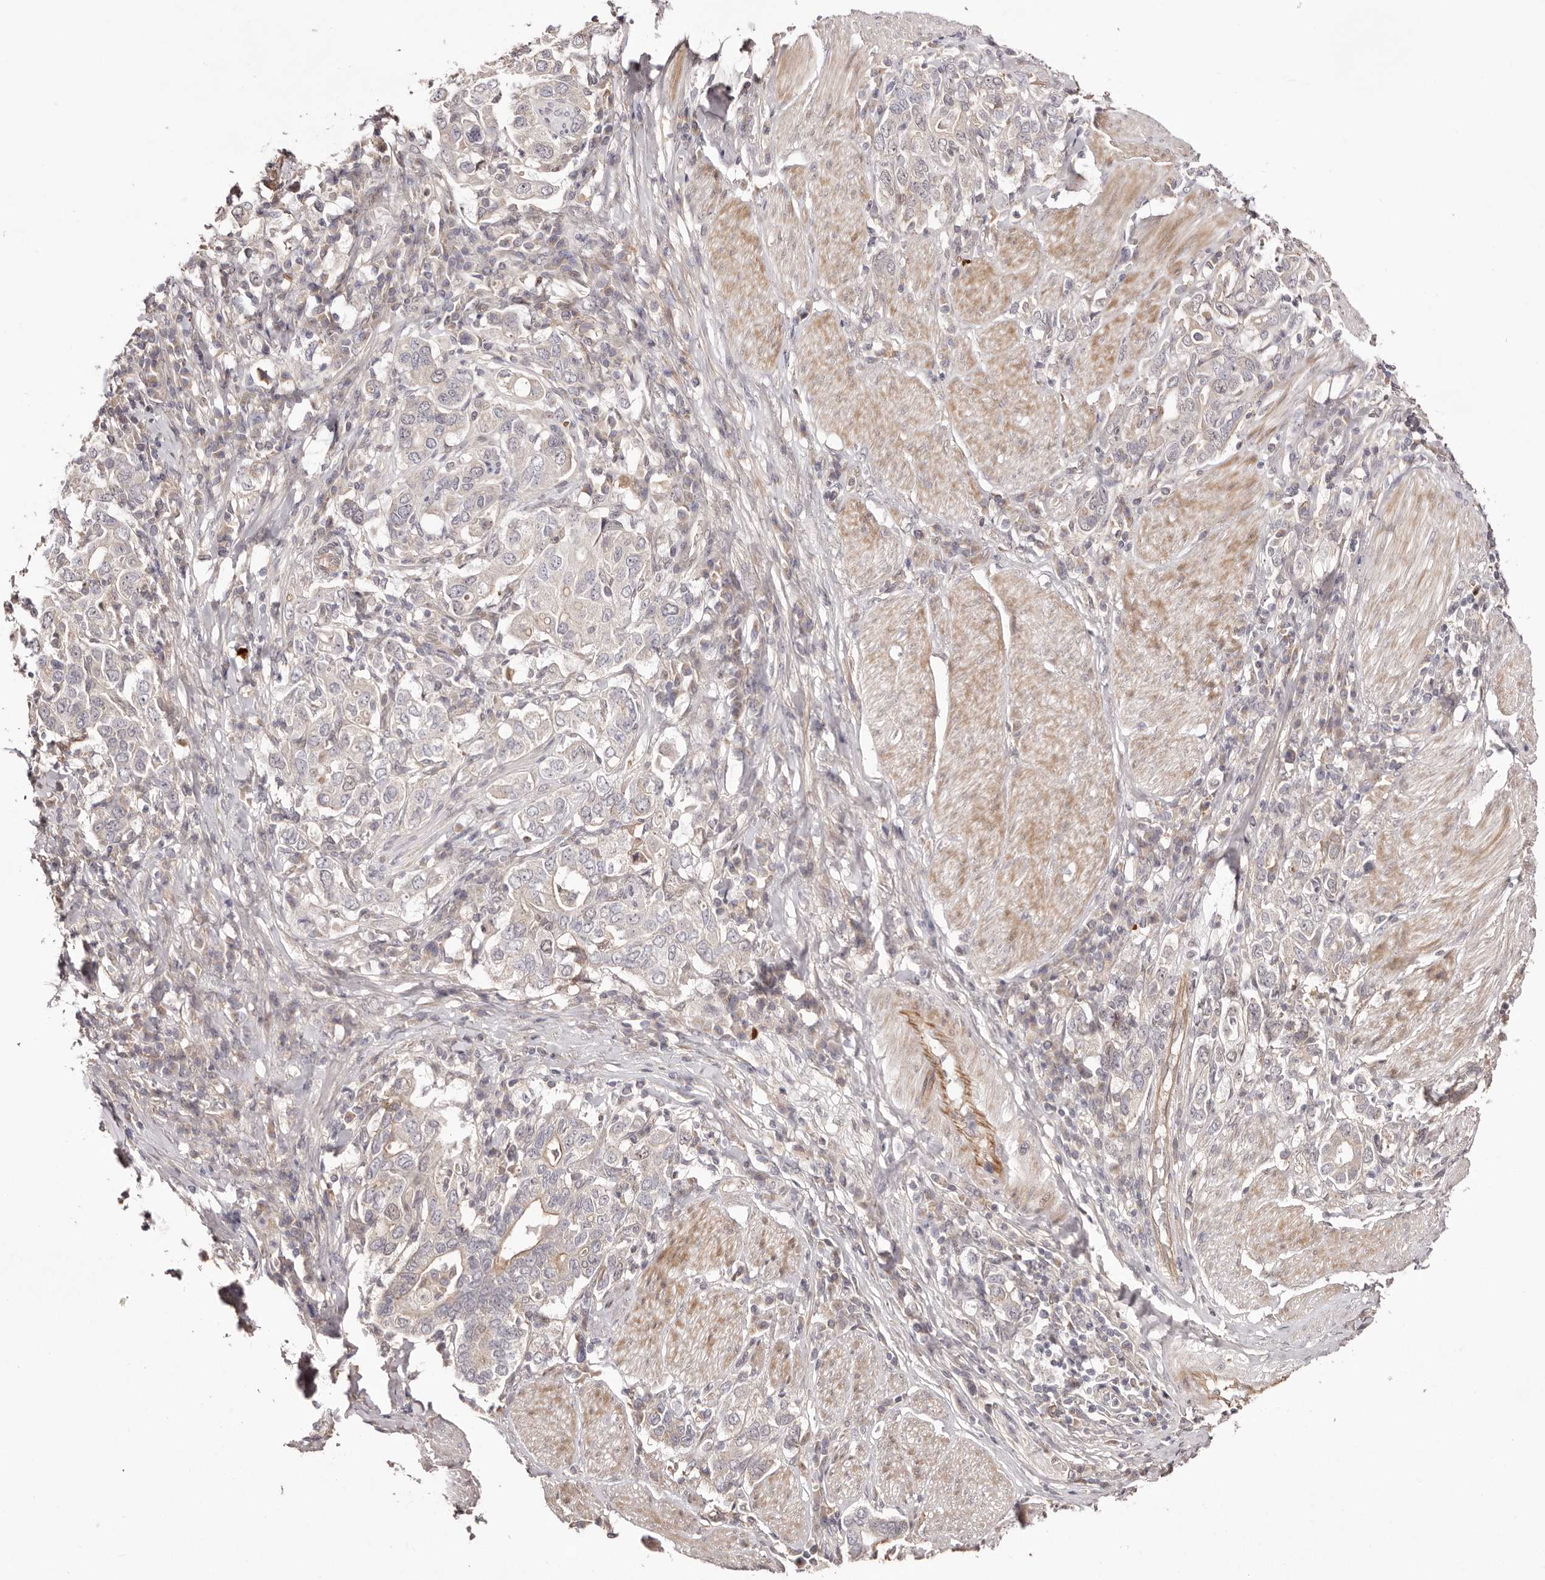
{"staining": {"intensity": "negative", "quantity": "none", "location": "none"}, "tissue": "stomach cancer", "cell_type": "Tumor cells", "image_type": "cancer", "snomed": [{"axis": "morphology", "description": "Adenocarcinoma, NOS"}, {"axis": "topography", "description": "Stomach, upper"}], "caption": "An immunohistochemistry photomicrograph of stomach adenocarcinoma is shown. There is no staining in tumor cells of stomach adenocarcinoma. Brightfield microscopy of IHC stained with DAB (3,3'-diaminobenzidine) (brown) and hematoxylin (blue), captured at high magnification.", "gene": "EGR3", "patient": {"sex": "male", "age": 62}}